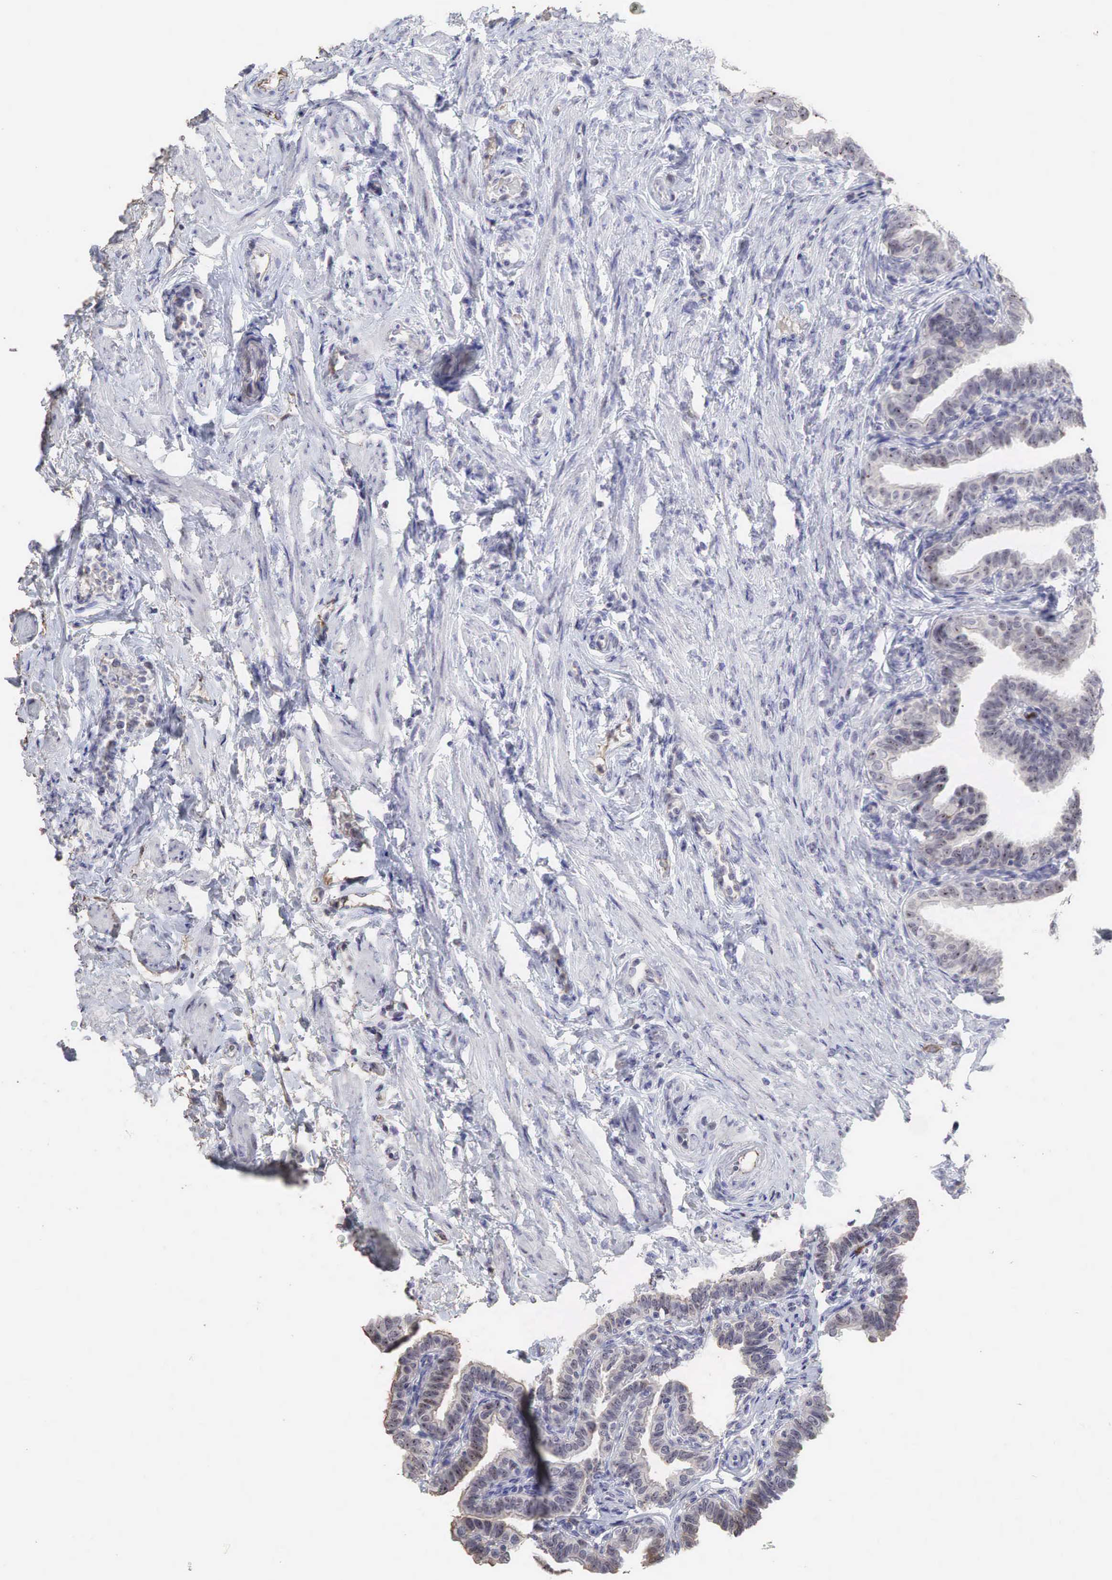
{"staining": {"intensity": "weak", "quantity": "<25%", "location": "nuclear"}, "tissue": "fallopian tube", "cell_type": "Glandular cells", "image_type": "normal", "snomed": [{"axis": "morphology", "description": "Normal tissue, NOS"}, {"axis": "topography", "description": "Fallopian tube"}], "caption": "Photomicrograph shows no significant protein staining in glandular cells of benign fallopian tube. (Stains: DAB immunohistochemistry with hematoxylin counter stain, Microscopy: brightfield microscopy at high magnification).", "gene": "DKC1", "patient": {"sex": "female", "age": 41}}